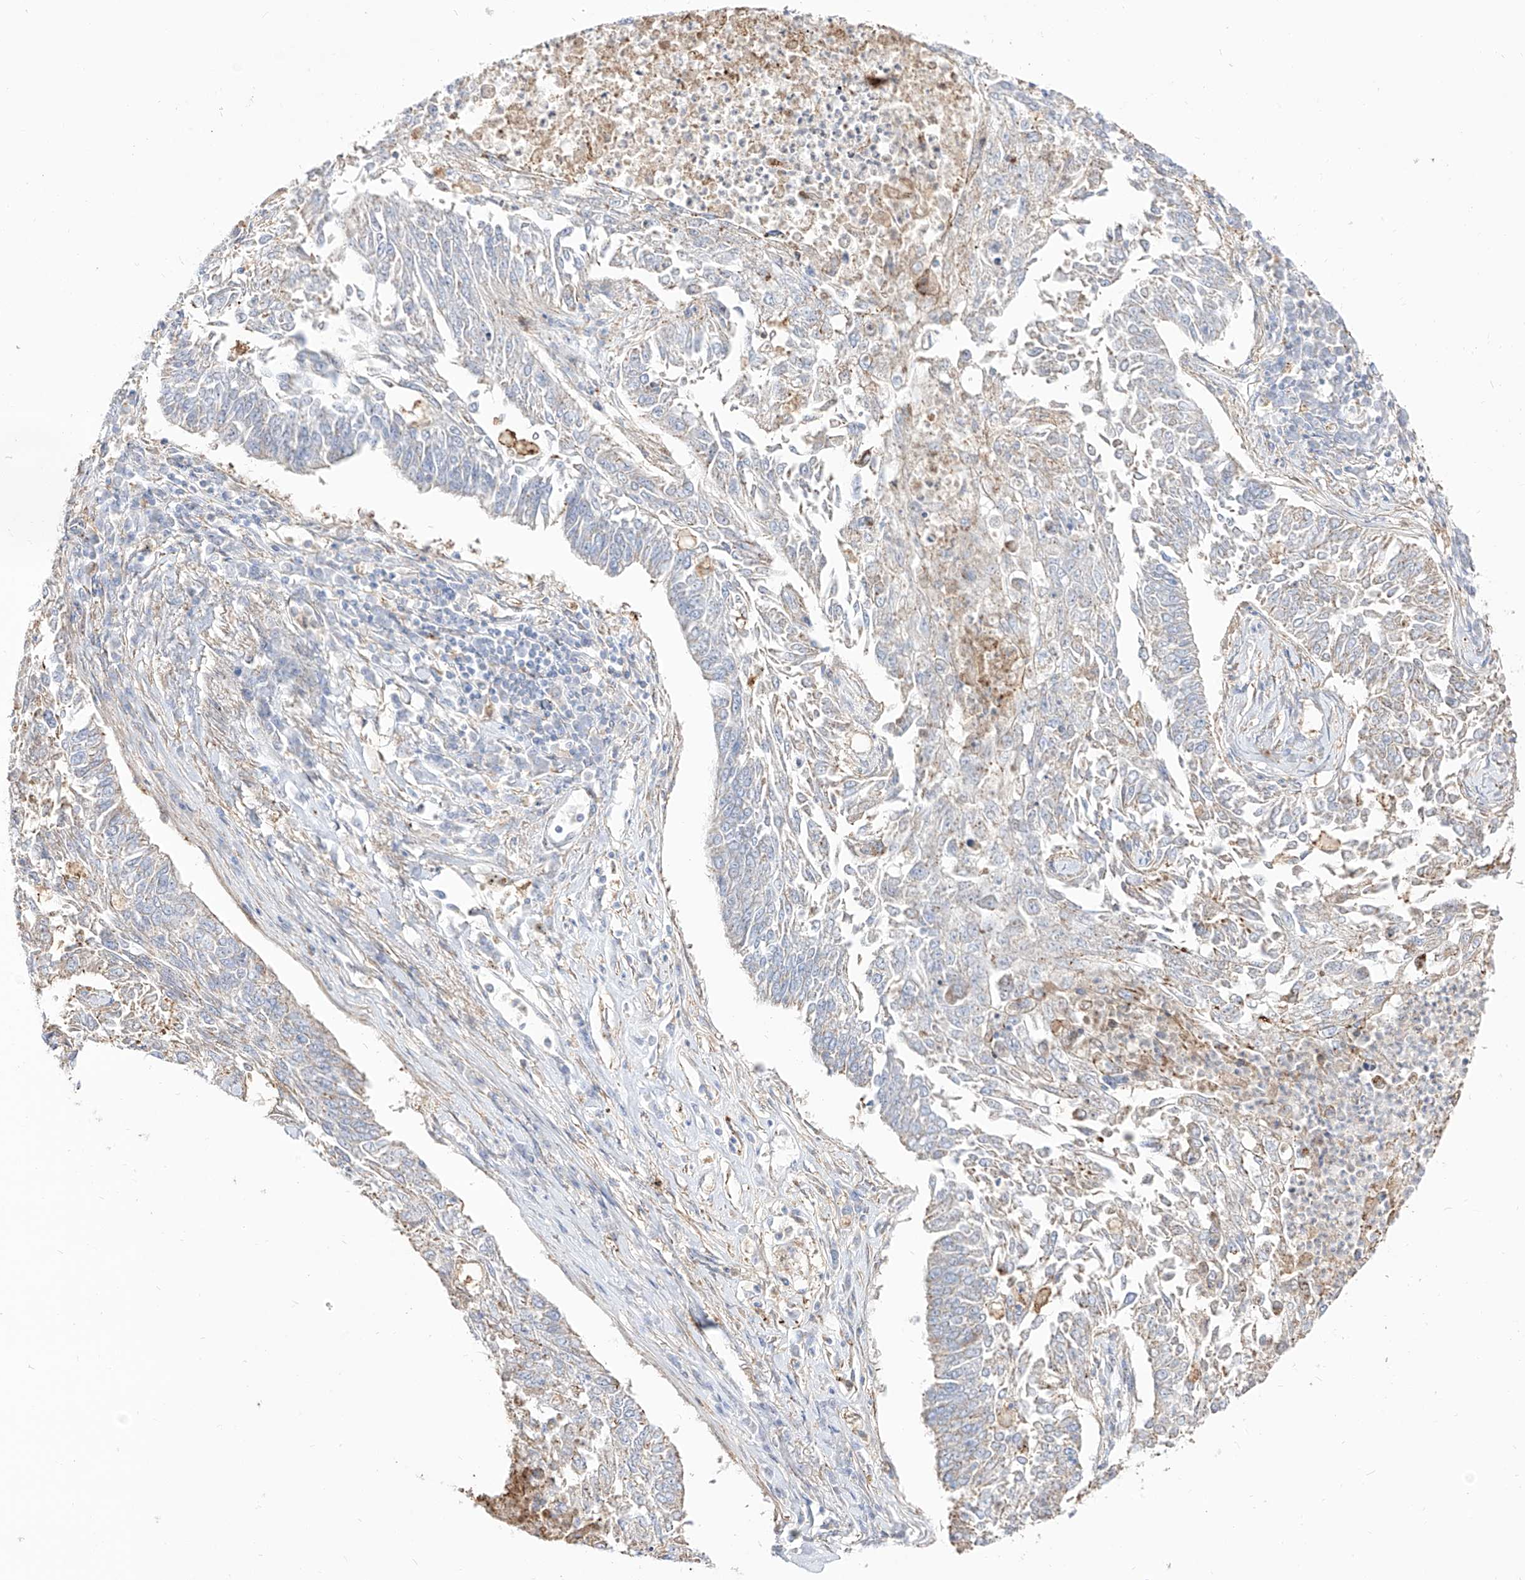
{"staining": {"intensity": "negative", "quantity": "none", "location": "none"}, "tissue": "lung cancer", "cell_type": "Tumor cells", "image_type": "cancer", "snomed": [{"axis": "morphology", "description": "Normal tissue, NOS"}, {"axis": "morphology", "description": "Squamous cell carcinoma, NOS"}, {"axis": "topography", "description": "Cartilage tissue"}, {"axis": "topography", "description": "Bronchus"}, {"axis": "topography", "description": "Lung"}], "caption": "DAB immunohistochemical staining of lung cancer reveals no significant expression in tumor cells.", "gene": "ZGRF1", "patient": {"sex": "female", "age": 49}}